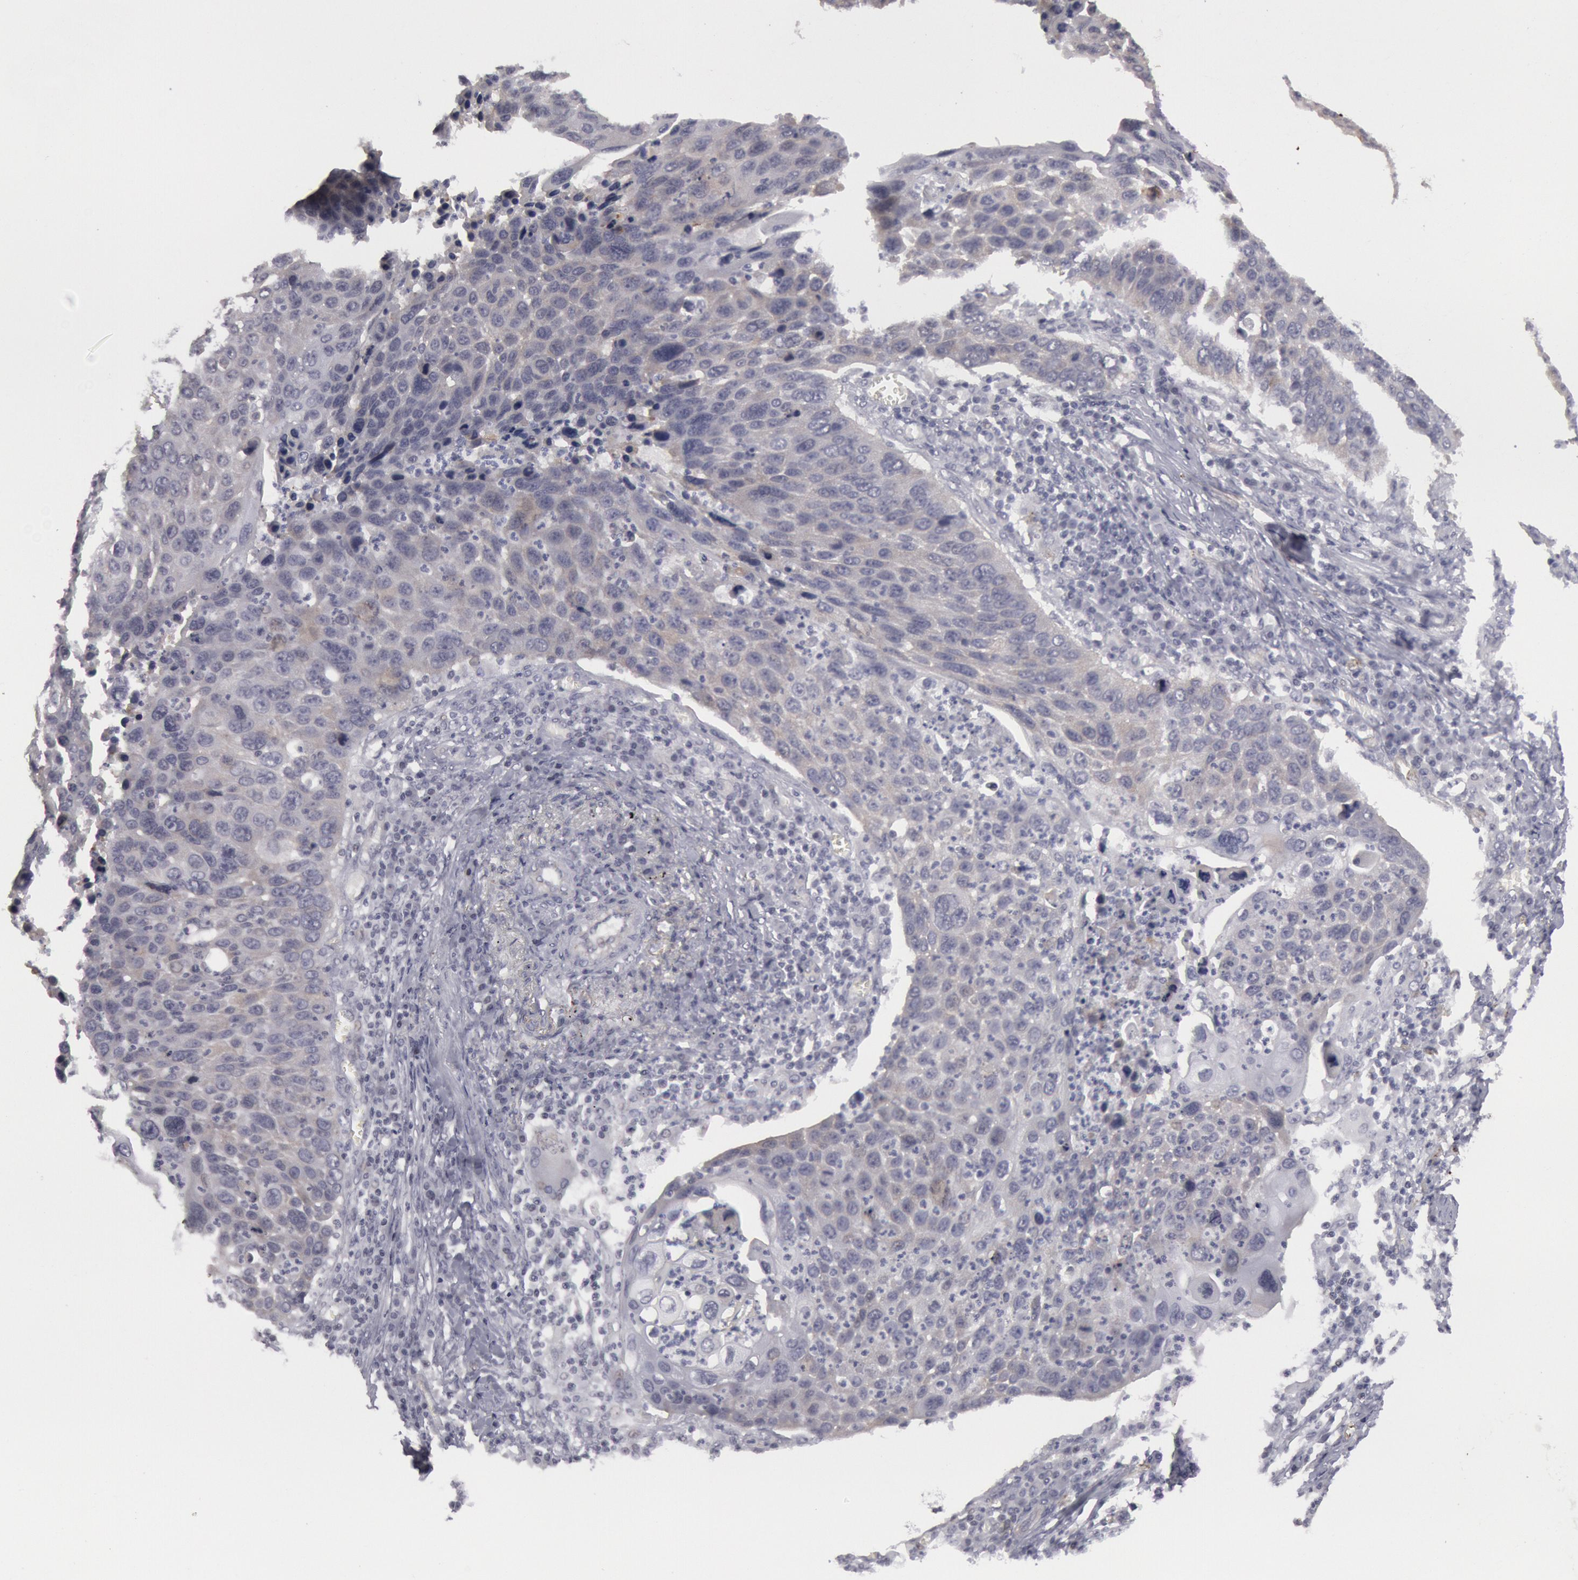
{"staining": {"intensity": "weak", "quantity": "25%-75%", "location": "cytoplasmic/membranous"}, "tissue": "lung cancer", "cell_type": "Tumor cells", "image_type": "cancer", "snomed": [{"axis": "morphology", "description": "Squamous cell carcinoma, NOS"}, {"axis": "topography", "description": "Lung"}], "caption": "Lung cancer (squamous cell carcinoma) was stained to show a protein in brown. There is low levels of weak cytoplasmic/membranous staining in approximately 25%-75% of tumor cells. (Stains: DAB (3,3'-diaminobenzidine) in brown, nuclei in blue, Microscopy: brightfield microscopy at high magnification).", "gene": "JOSD1", "patient": {"sex": "male", "age": 68}}